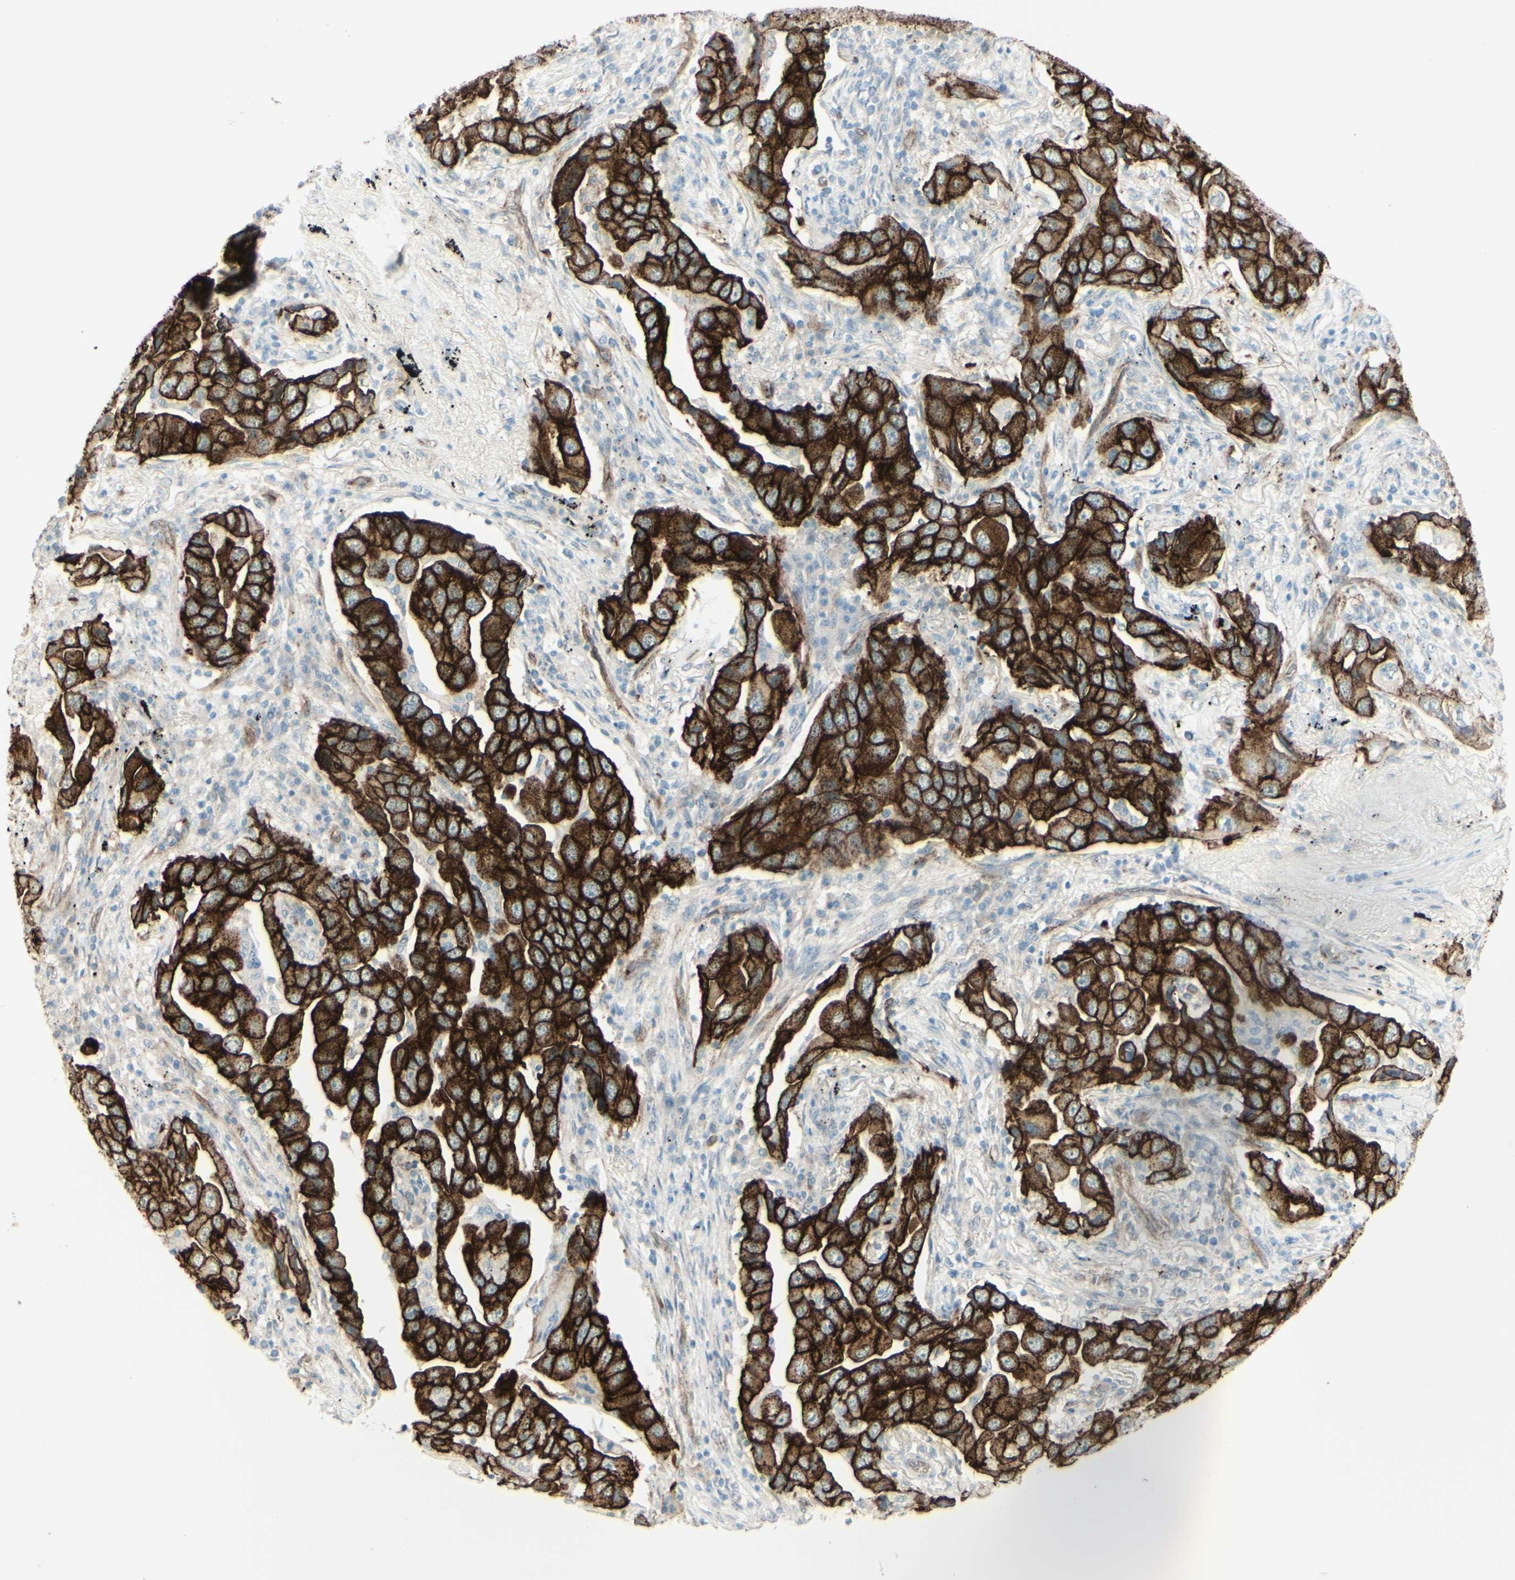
{"staining": {"intensity": "strong", "quantity": ">75%", "location": "cytoplasmic/membranous"}, "tissue": "lung cancer", "cell_type": "Tumor cells", "image_type": "cancer", "snomed": [{"axis": "morphology", "description": "Adenocarcinoma, NOS"}, {"axis": "topography", "description": "Lung"}], "caption": "Tumor cells display high levels of strong cytoplasmic/membranous positivity in approximately >75% of cells in human lung cancer.", "gene": "MYO6", "patient": {"sex": "female", "age": 65}}